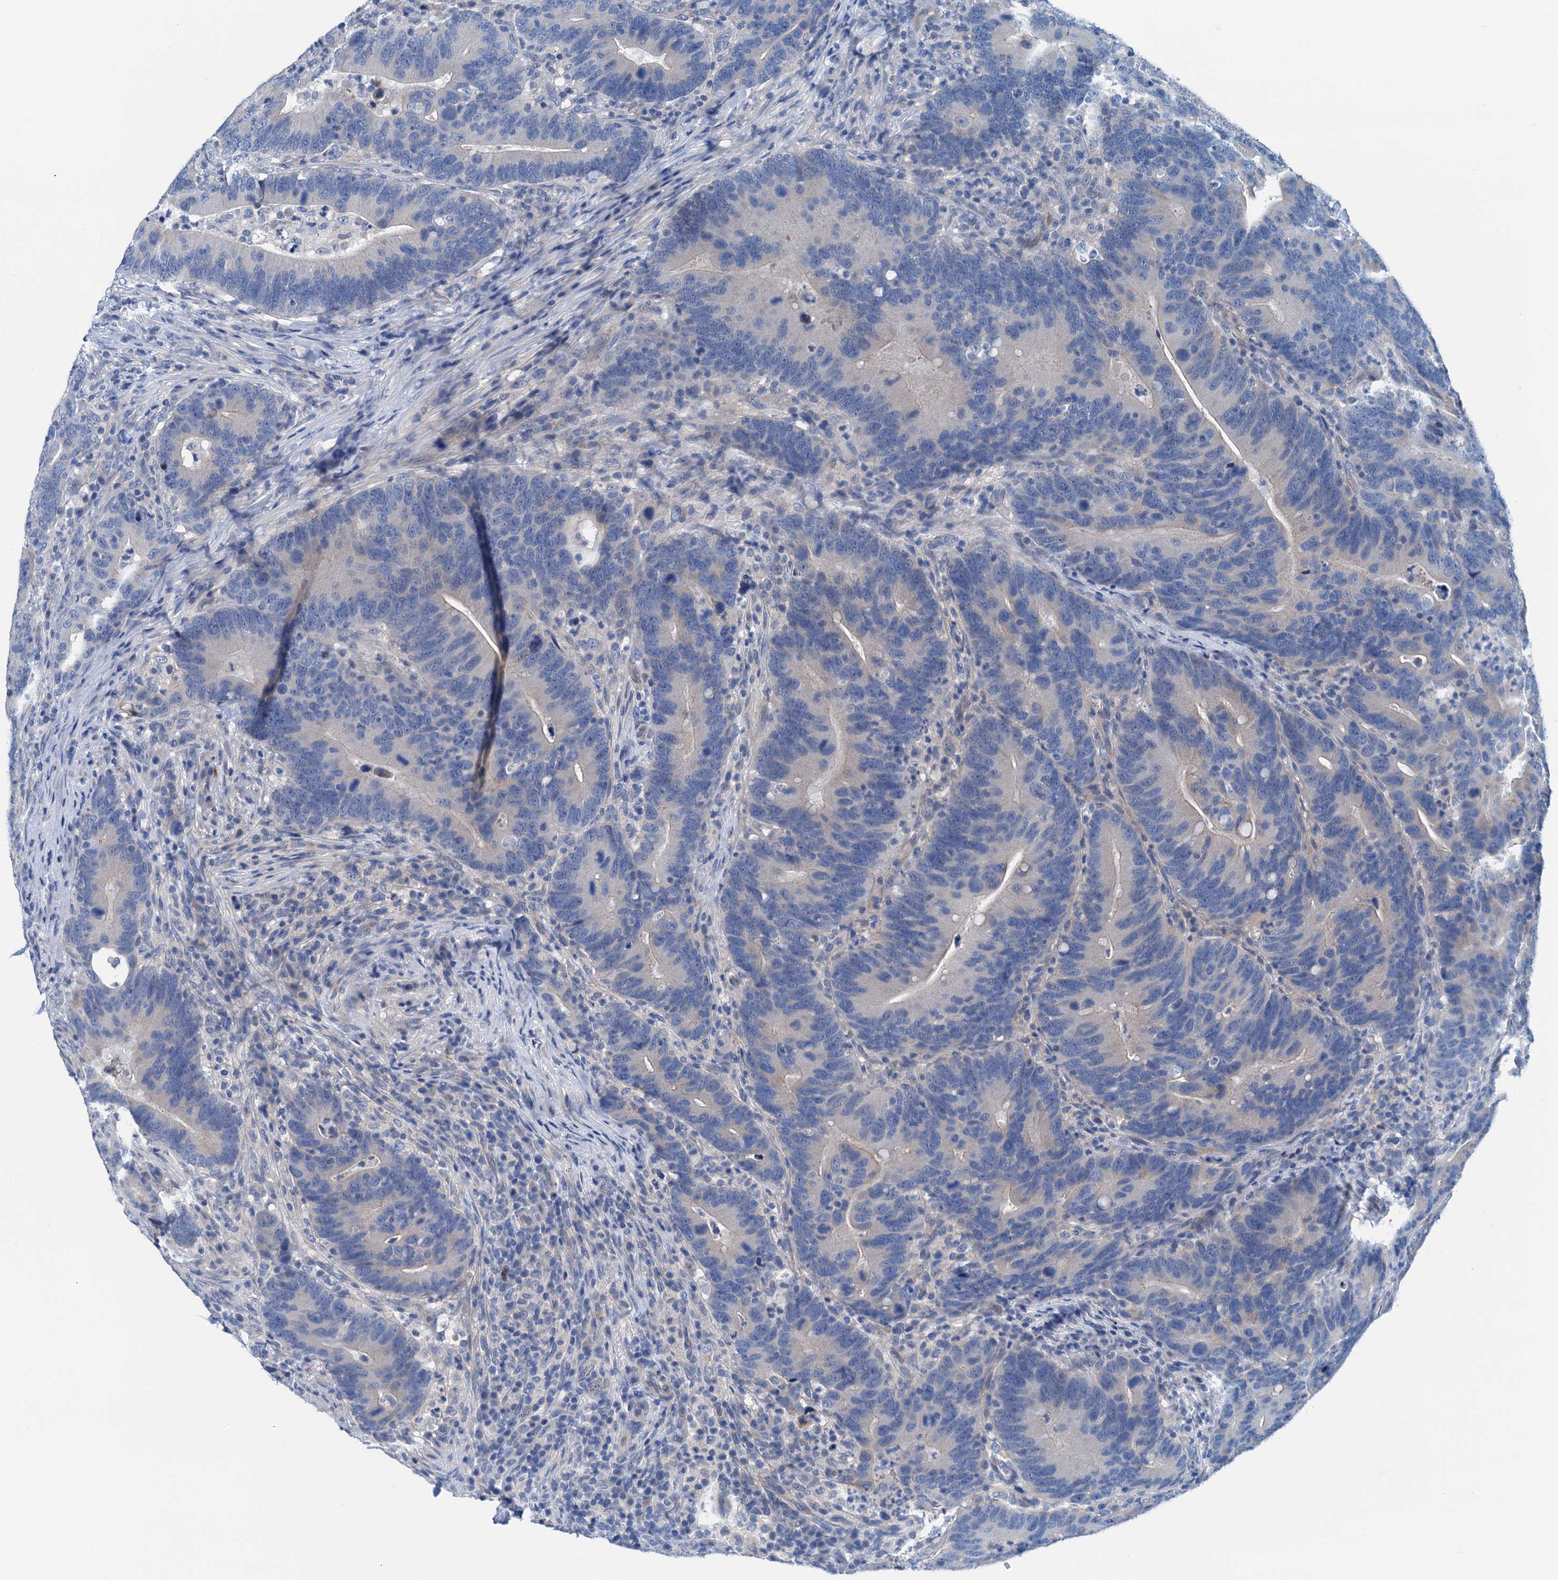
{"staining": {"intensity": "negative", "quantity": "none", "location": "none"}, "tissue": "colorectal cancer", "cell_type": "Tumor cells", "image_type": "cancer", "snomed": [{"axis": "morphology", "description": "Adenocarcinoma, NOS"}, {"axis": "topography", "description": "Colon"}], "caption": "Immunohistochemistry histopathology image of human adenocarcinoma (colorectal) stained for a protein (brown), which displays no expression in tumor cells.", "gene": "KNDC1", "patient": {"sex": "female", "age": 66}}